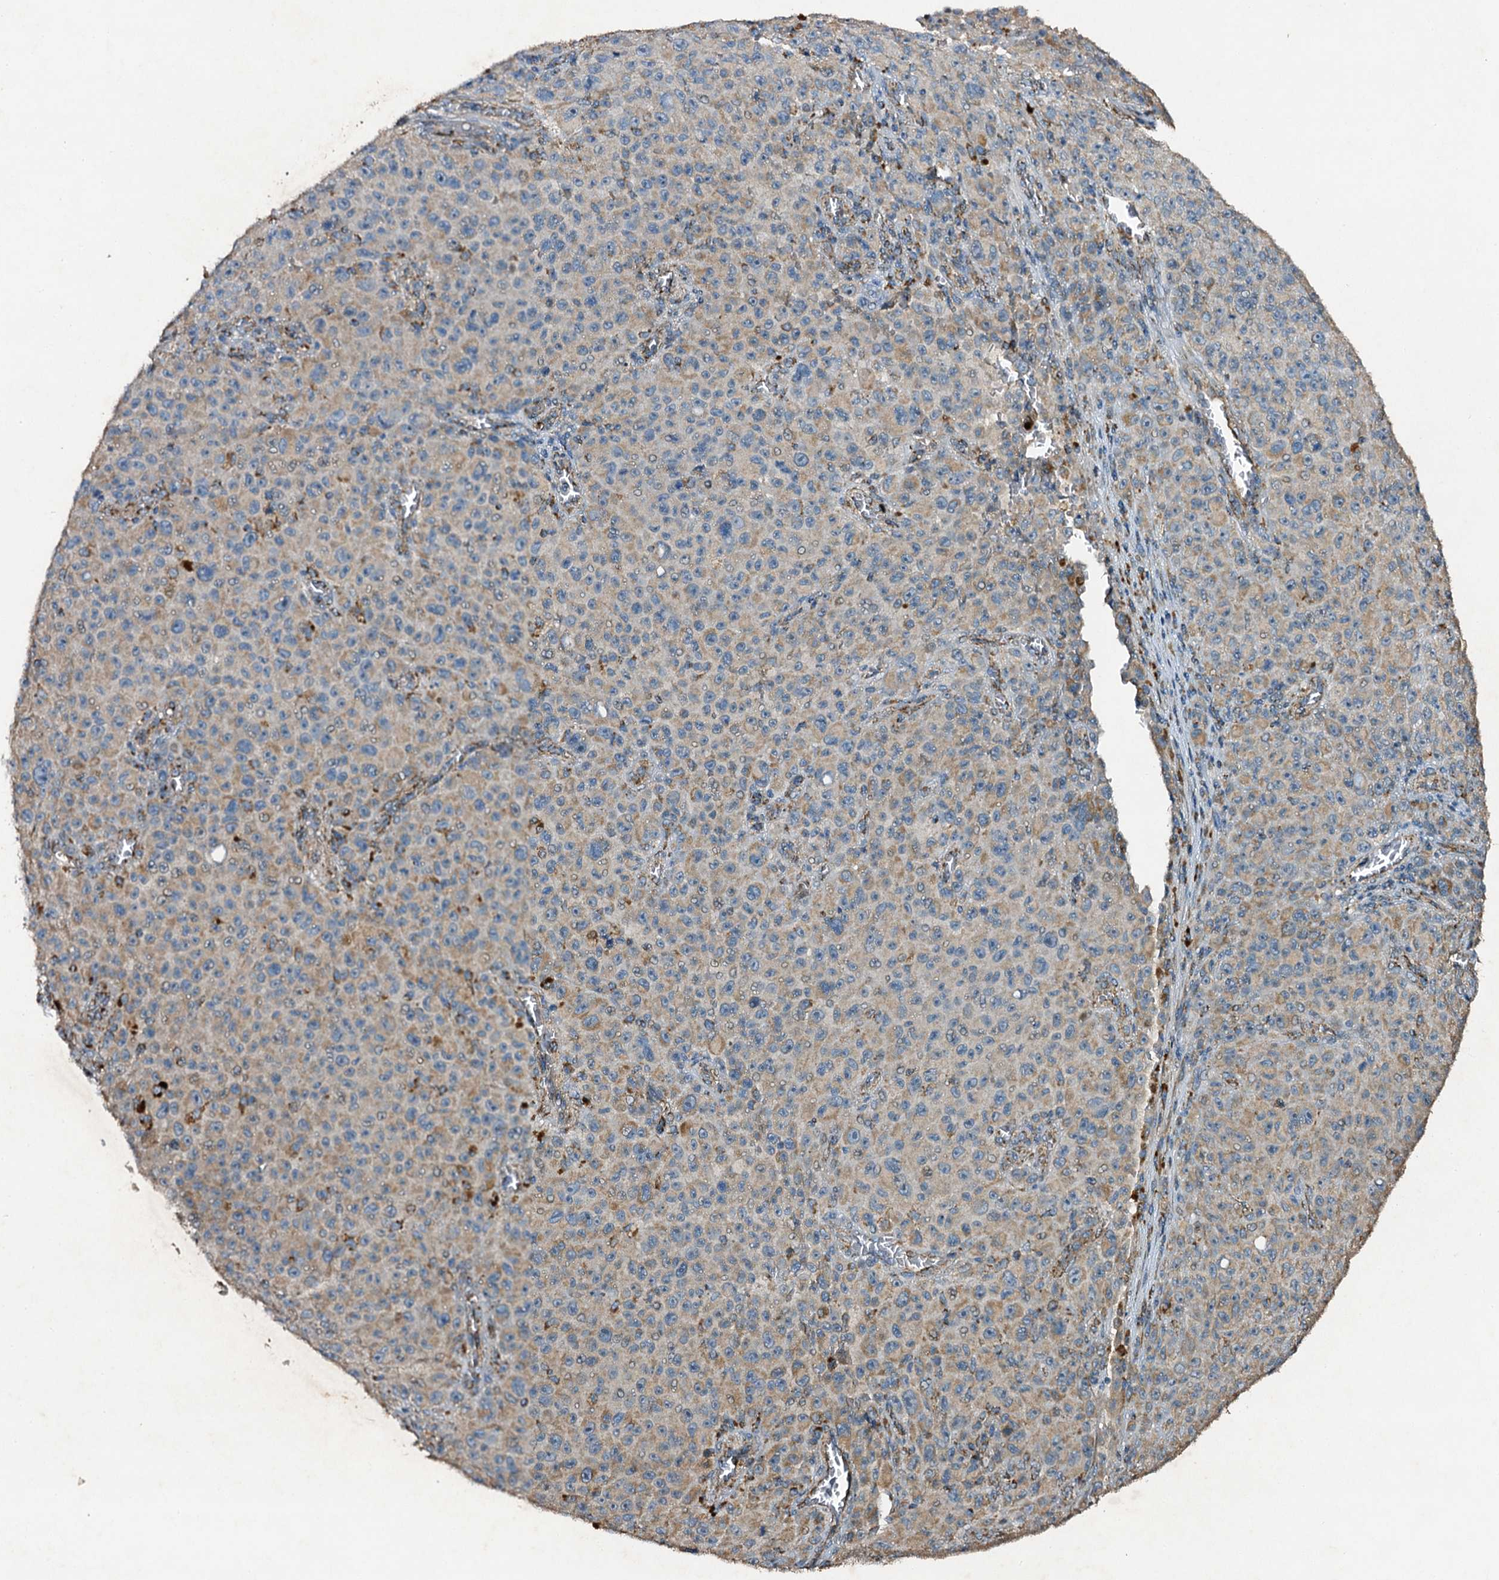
{"staining": {"intensity": "weak", "quantity": "<25%", "location": "cytoplasmic/membranous"}, "tissue": "melanoma", "cell_type": "Tumor cells", "image_type": "cancer", "snomed": [{"axis": "morphology", "description": "Malignant melanoma, NOS"}, {"axis": "topography", "description": "Skin"}], "caption": "This is a micrograph of immunohistochemistry (IHC) staining of melanoma, which shows no positivity in tumor cells.", "gene": "NDUFA13", "patient": {"sex": "female", "age": 82}}